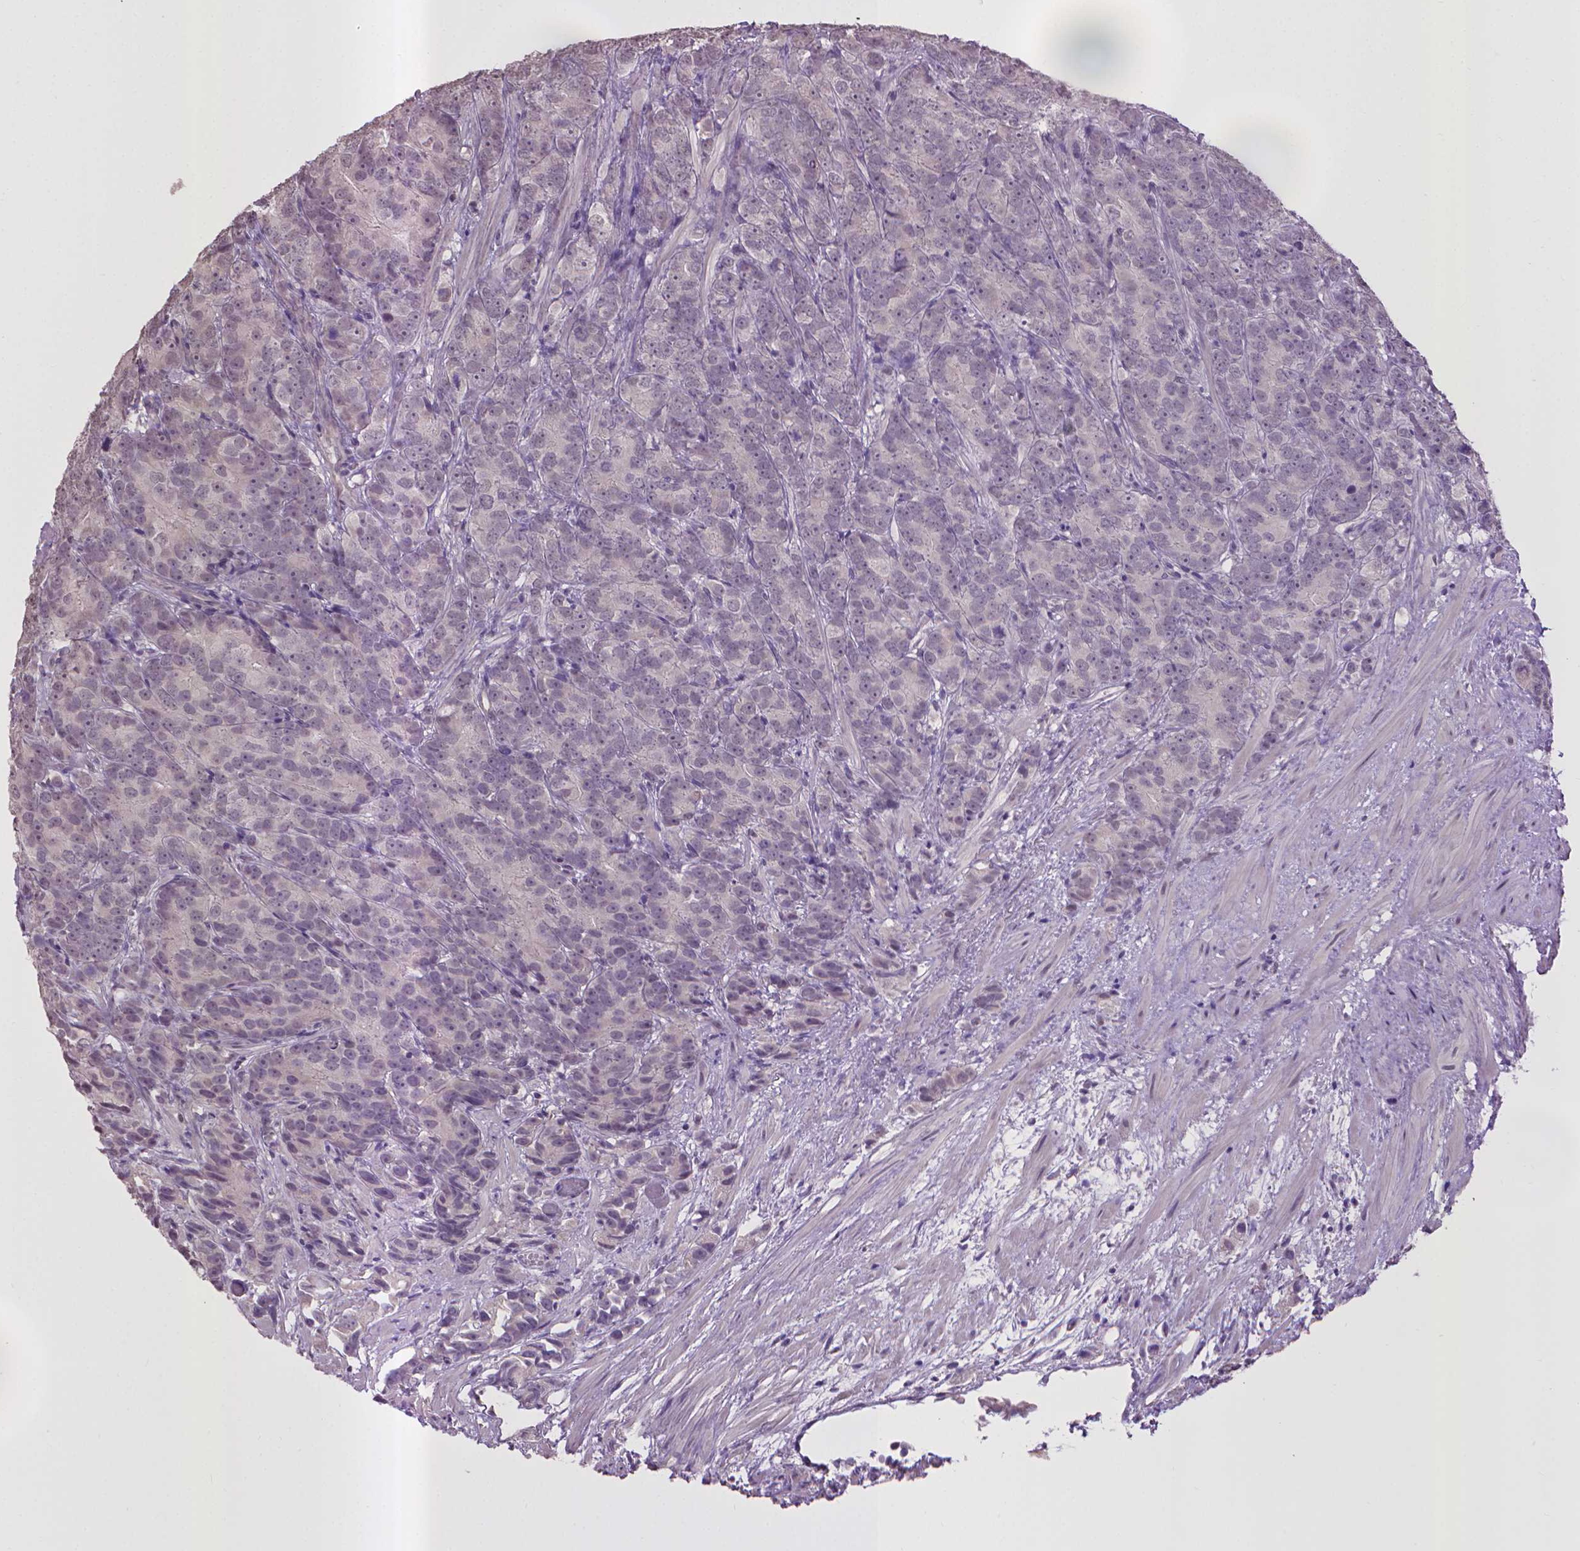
{"staining": {"intensity": "negative", "quantity": "none", "location": "none"}, "tissue": "prostate cancer", "cell_type": "Tumor cells", "image_type": "cancer", "snomed": [{"axis": "morphology", "description": "Adenocarcinoma, High grade"}, {"axis": "topography", "description": "Prostate"}], "caption": "A high-resolution micrograph shows immunohistochemistry (IHC) staining of prostate cancer (adenocarcinoma (high-grade)), which reveals no significant staining in tumor cells.", "gene": "CPM", "patient": {"sex": "male", "age": 90}}